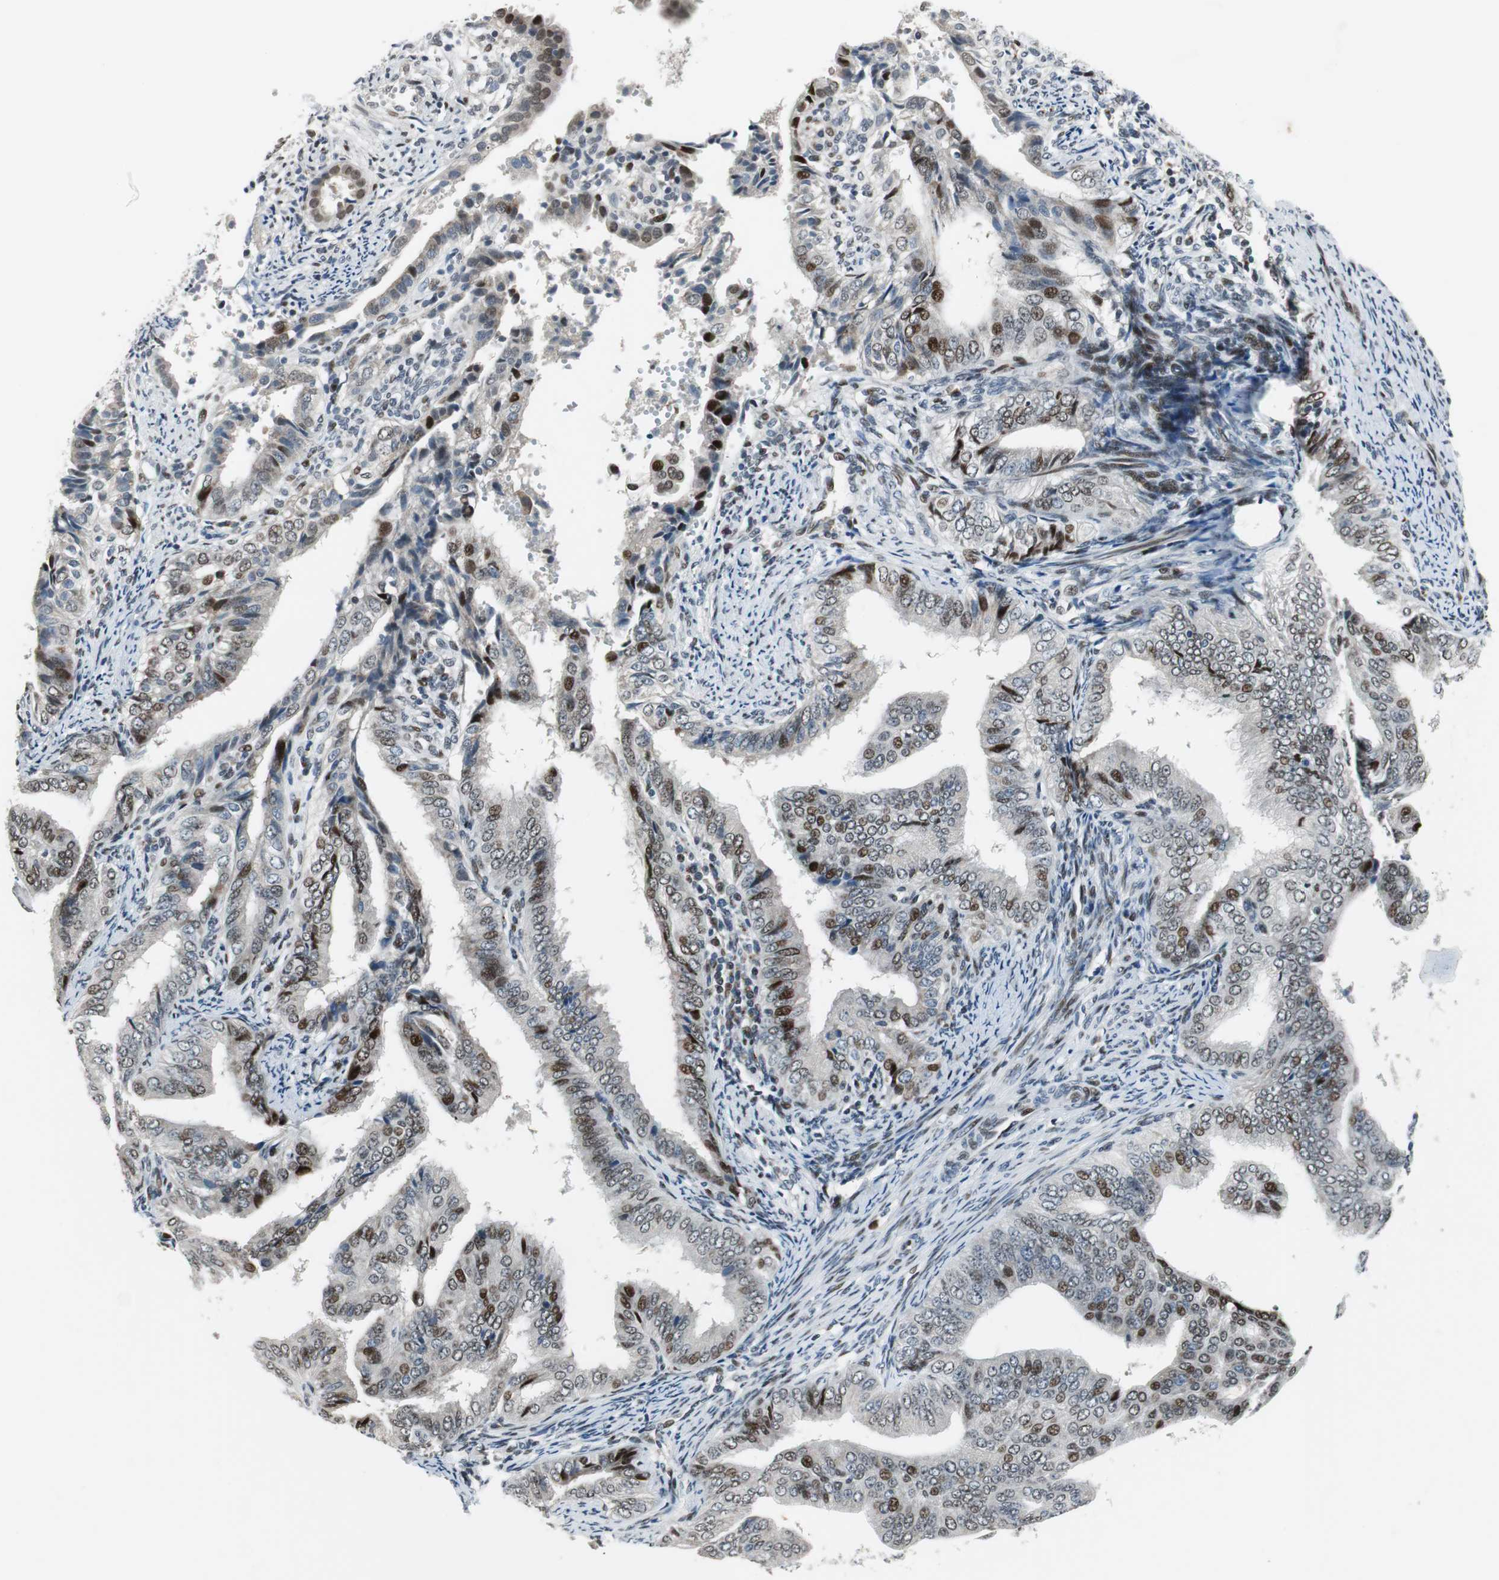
{"staining": {"intensity": "moderate", "quantity": "25%-75%", "location": "nuclear"}, "tissue": "endometrial cancer", "cell_type": "Tumor cells", "image_type": "cancer", "snomed": [{"axis": "morphology", "description": "Adenocarcinoma, NOS"}, {"axis": "topography", "description": "Endometrium"}], "caption": "Protein analysis of adenocarcinoma (endometrial) tissue displays moderate nuclear staining in approximately 25%-75% of tumor cells.", "gene": "AJUBA", "patient": {"sex": "female", "age": 58}}